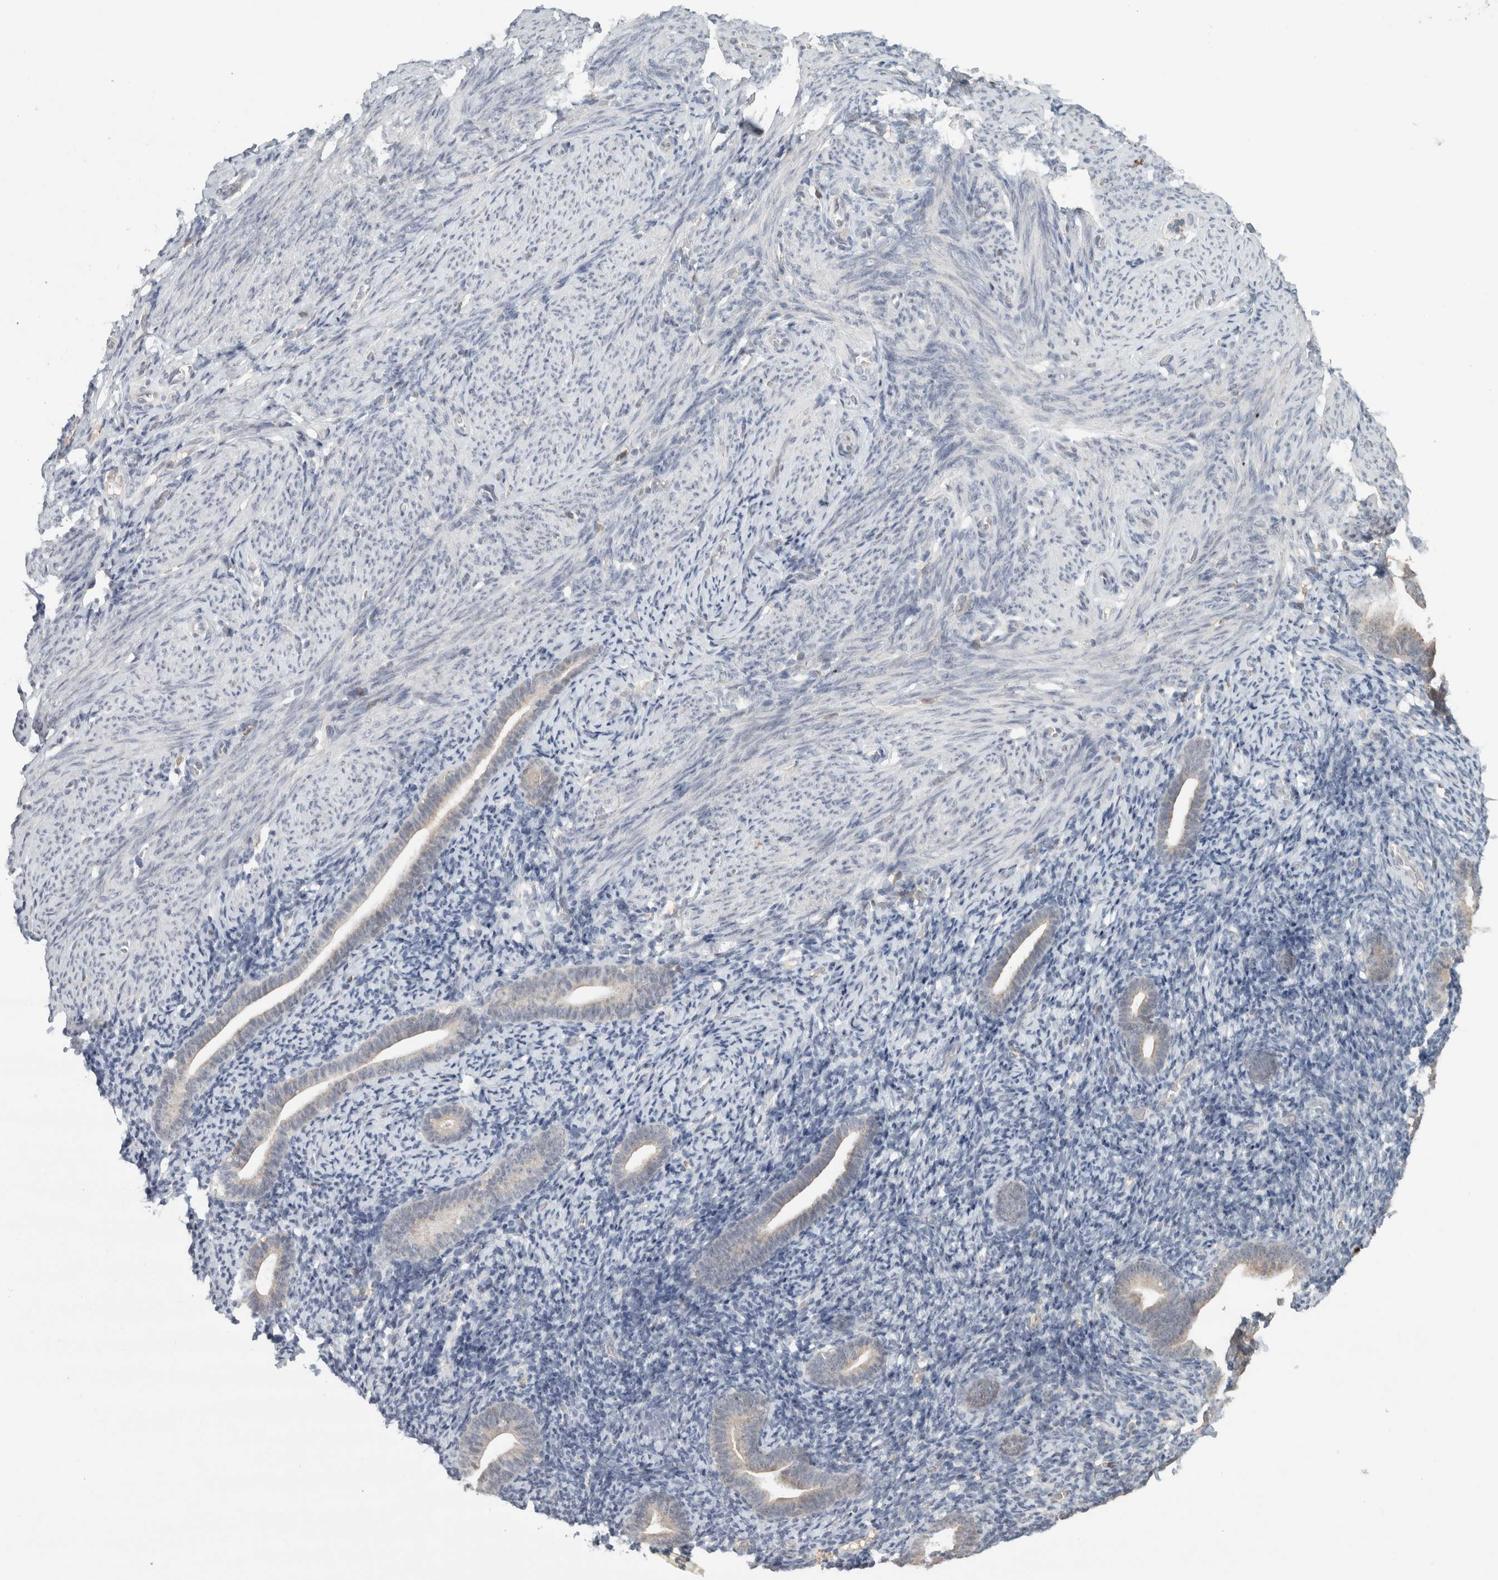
{"staining": {"intensity": "negative", "quantity": "none", "location": "none"}, "tissue": "endometrium", "cell_type": "Cells in endometrial stroma", "image_type": "normal", "snomed": [{"axis": "morphology", "description": "Normal tissue, NOS"}, {"axis": "topography", "description": "Endometrium"}], "caption": "Immunohistochemistry (IHC) photomicrograph of benign endometrium: endometrium stained with DAB reveals no significant protein positivity in cells in endometrial stroma.", "gene": "TRAT1", "patient": {"sex": "female", "age": 51}}